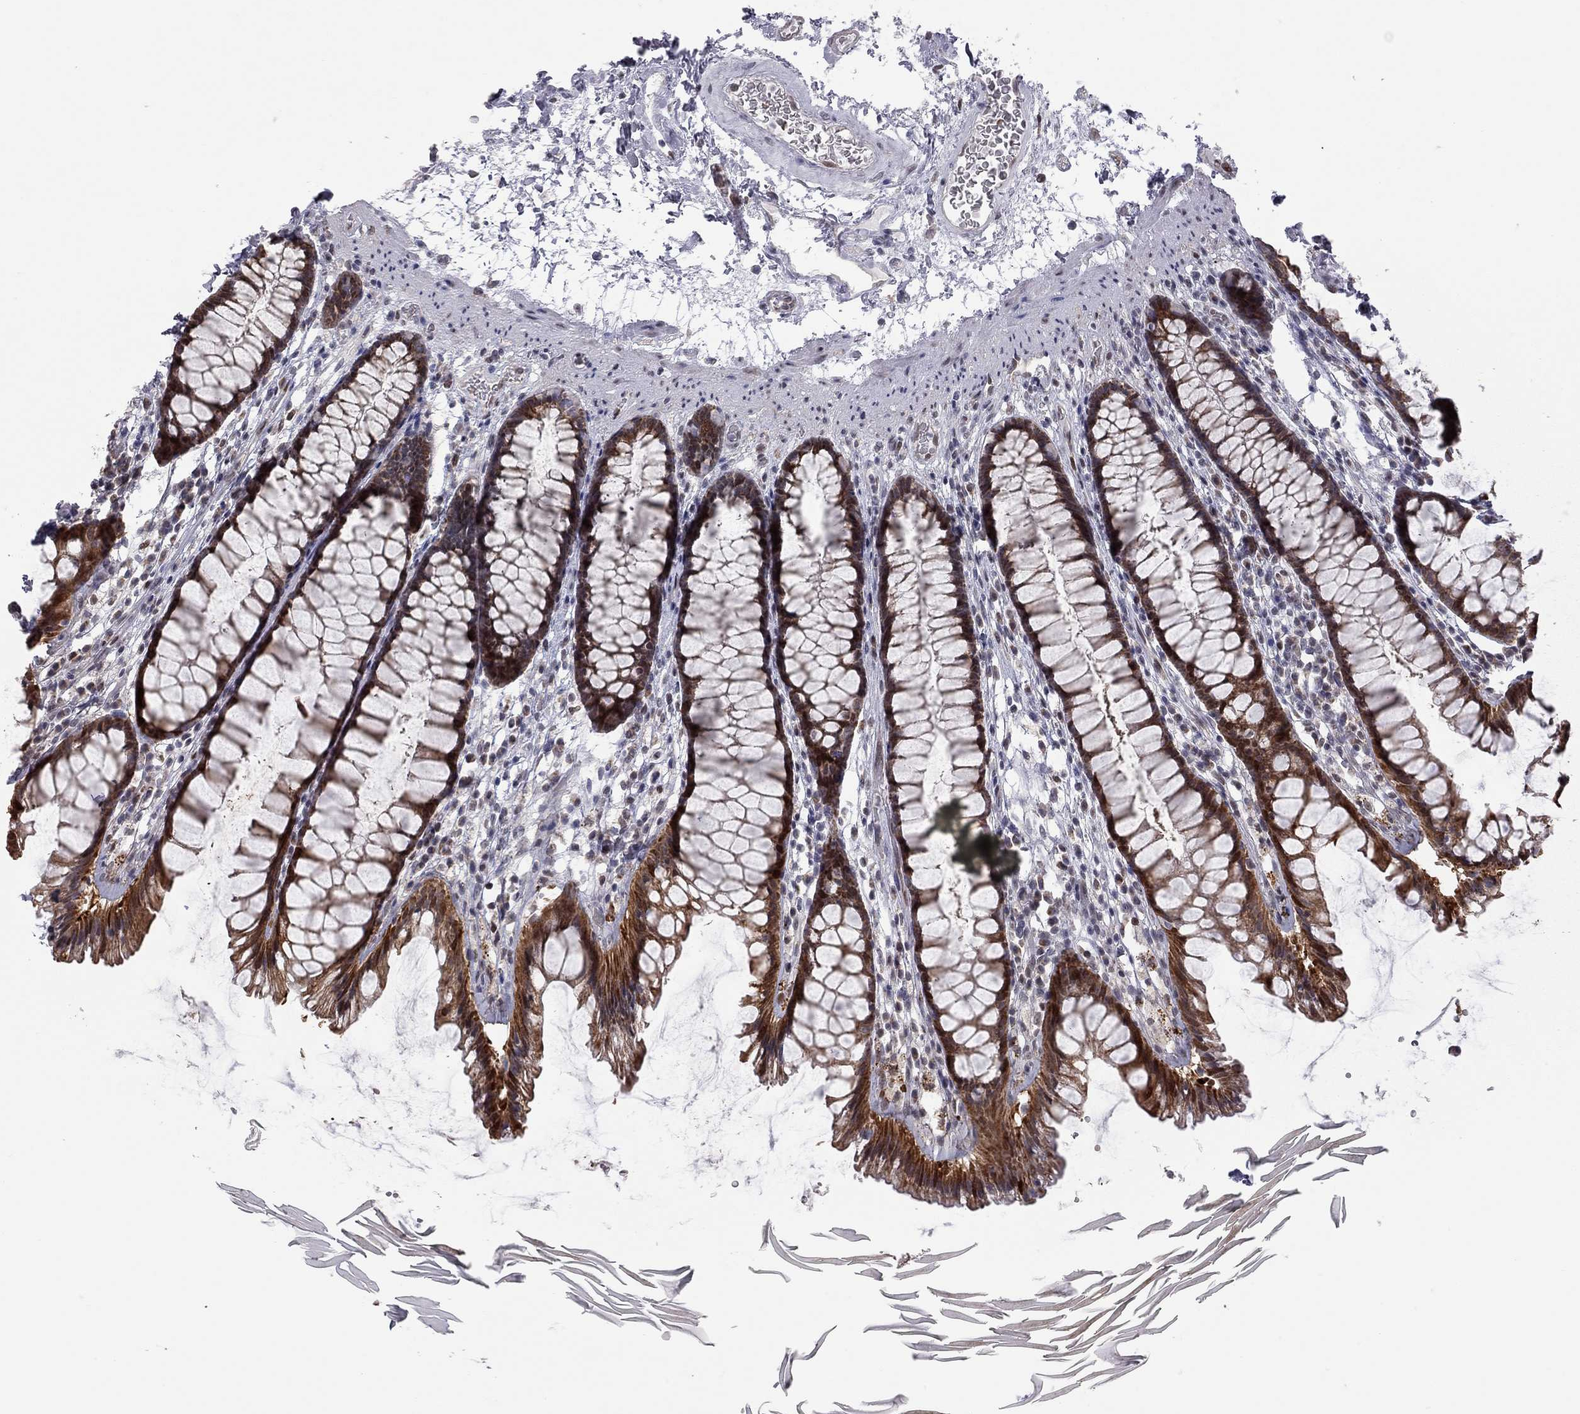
{"staining": {"intensity": "strong", "quantity": "25%-75%", "location": "cytoplasmic/membranous"}, "tissue": "rectum", "cell_type": "Glandular cells", "image_type": "normal", "snomed": [{"axis": "morphology", "description": "Normal tissue, NOS"}, {"axis": "topography", "description": "Rectum"}], "caption": "Strong cytoplasmic/membranous protein staining is present in about 25%-75% of glandular cells in rectum.", "gene": "MC3R", "patient": {"sex": "male", "age": 72}}